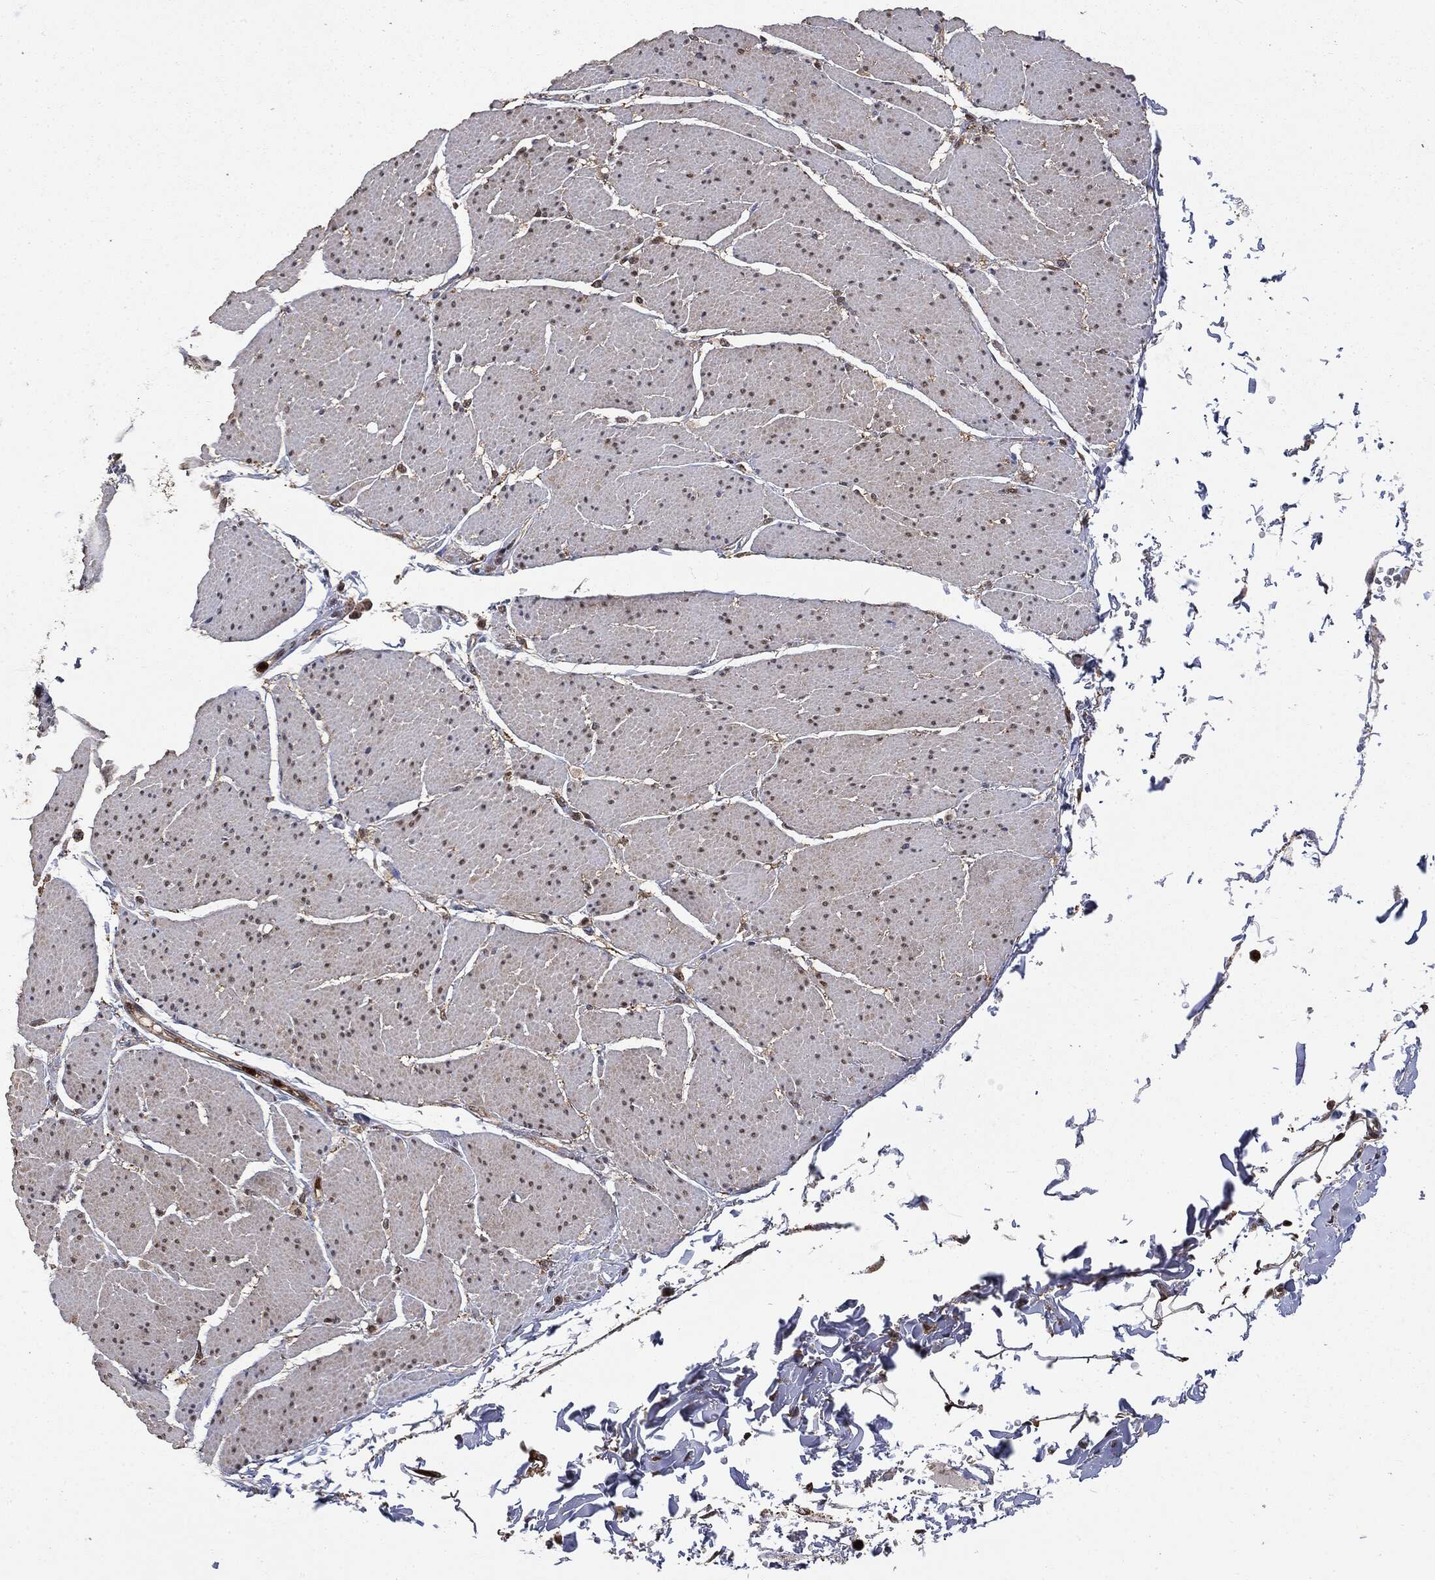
{"staining": {"intensity": "weak", "quantity": "25%-75%", "location": "cytoplasmic/membranous,nuclear"}, "tissue": "smooth muscle", "cell_type": "Smooth muscle cells", "image_type": "normal", "snomed": [{"axis": "morphology", "description": "Normal tissue, NOS"}, {"axis": "topography", "description": "Smooth muscle"}, {"axis": "topography", "description": "Anal"}], "caption": "Immunohistochemical staining of unremarkable human smooth muscle exhibits weak cytoplasmic/membranous,nuclear protein staining in about 25%-75% of smooth muscle cells.", "gene": "GPI", "patient": {"sex": "male", "age": 83}}